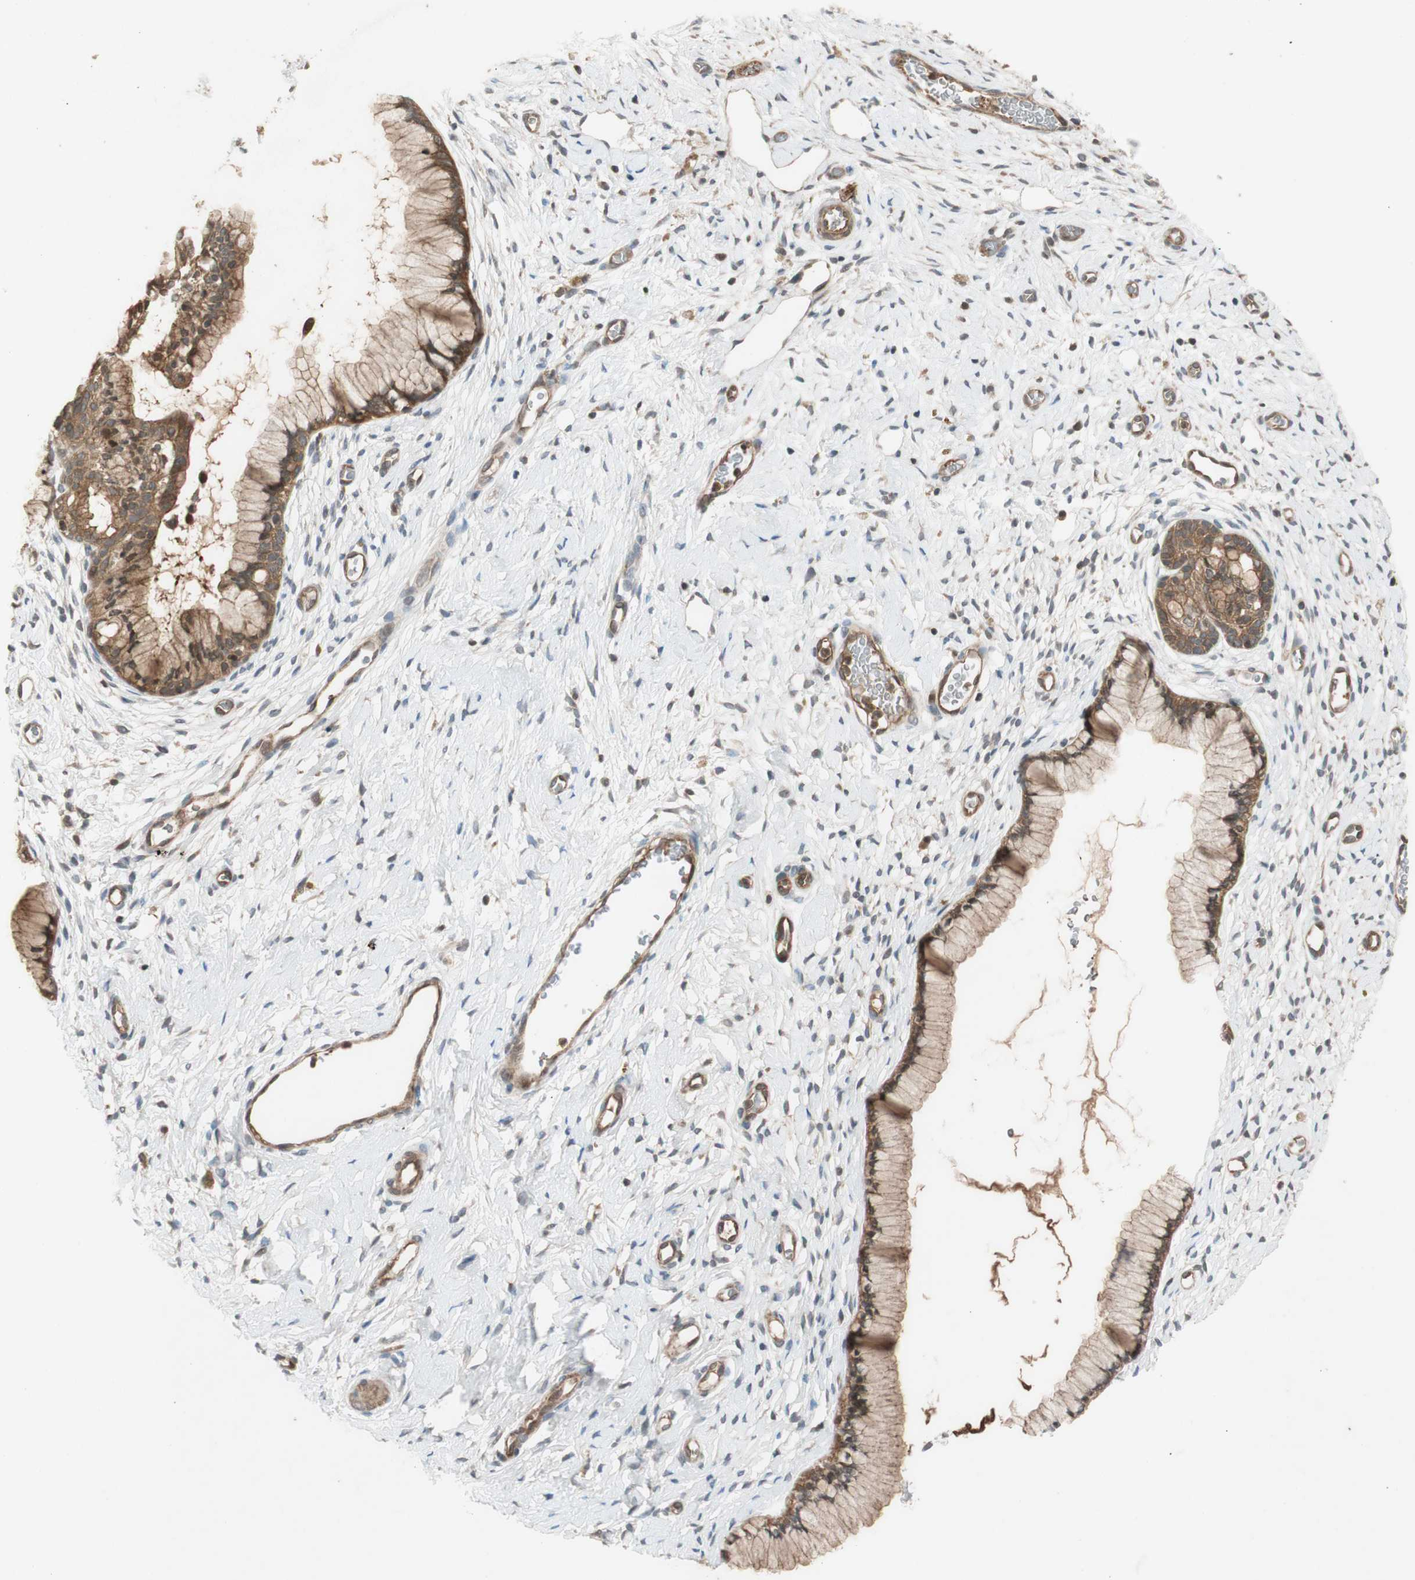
{"staining": {"intensity": "moderate", "quantity": ">75%", "location": "cytoplasmic/membranous"}, "tissue": "cervix", "cell_type": "Glandular cells", "image_type": "normal", "snomed": [{"axis": "morphology", "description": "Normal tissue, NOS"}, {"axis": "topography", "description": "Cervix"}], "caption": "Moderate cytoplasmic/membranous protein positivity is appreciated in approximately >75% of glandular cells in cervix. (DAB (3,3'-diaminobenzidine) = brown stain, brightfield microscopy at high magnification).", "gene": "EPHA8", "patient": {"sex": "female", "age": 65}}